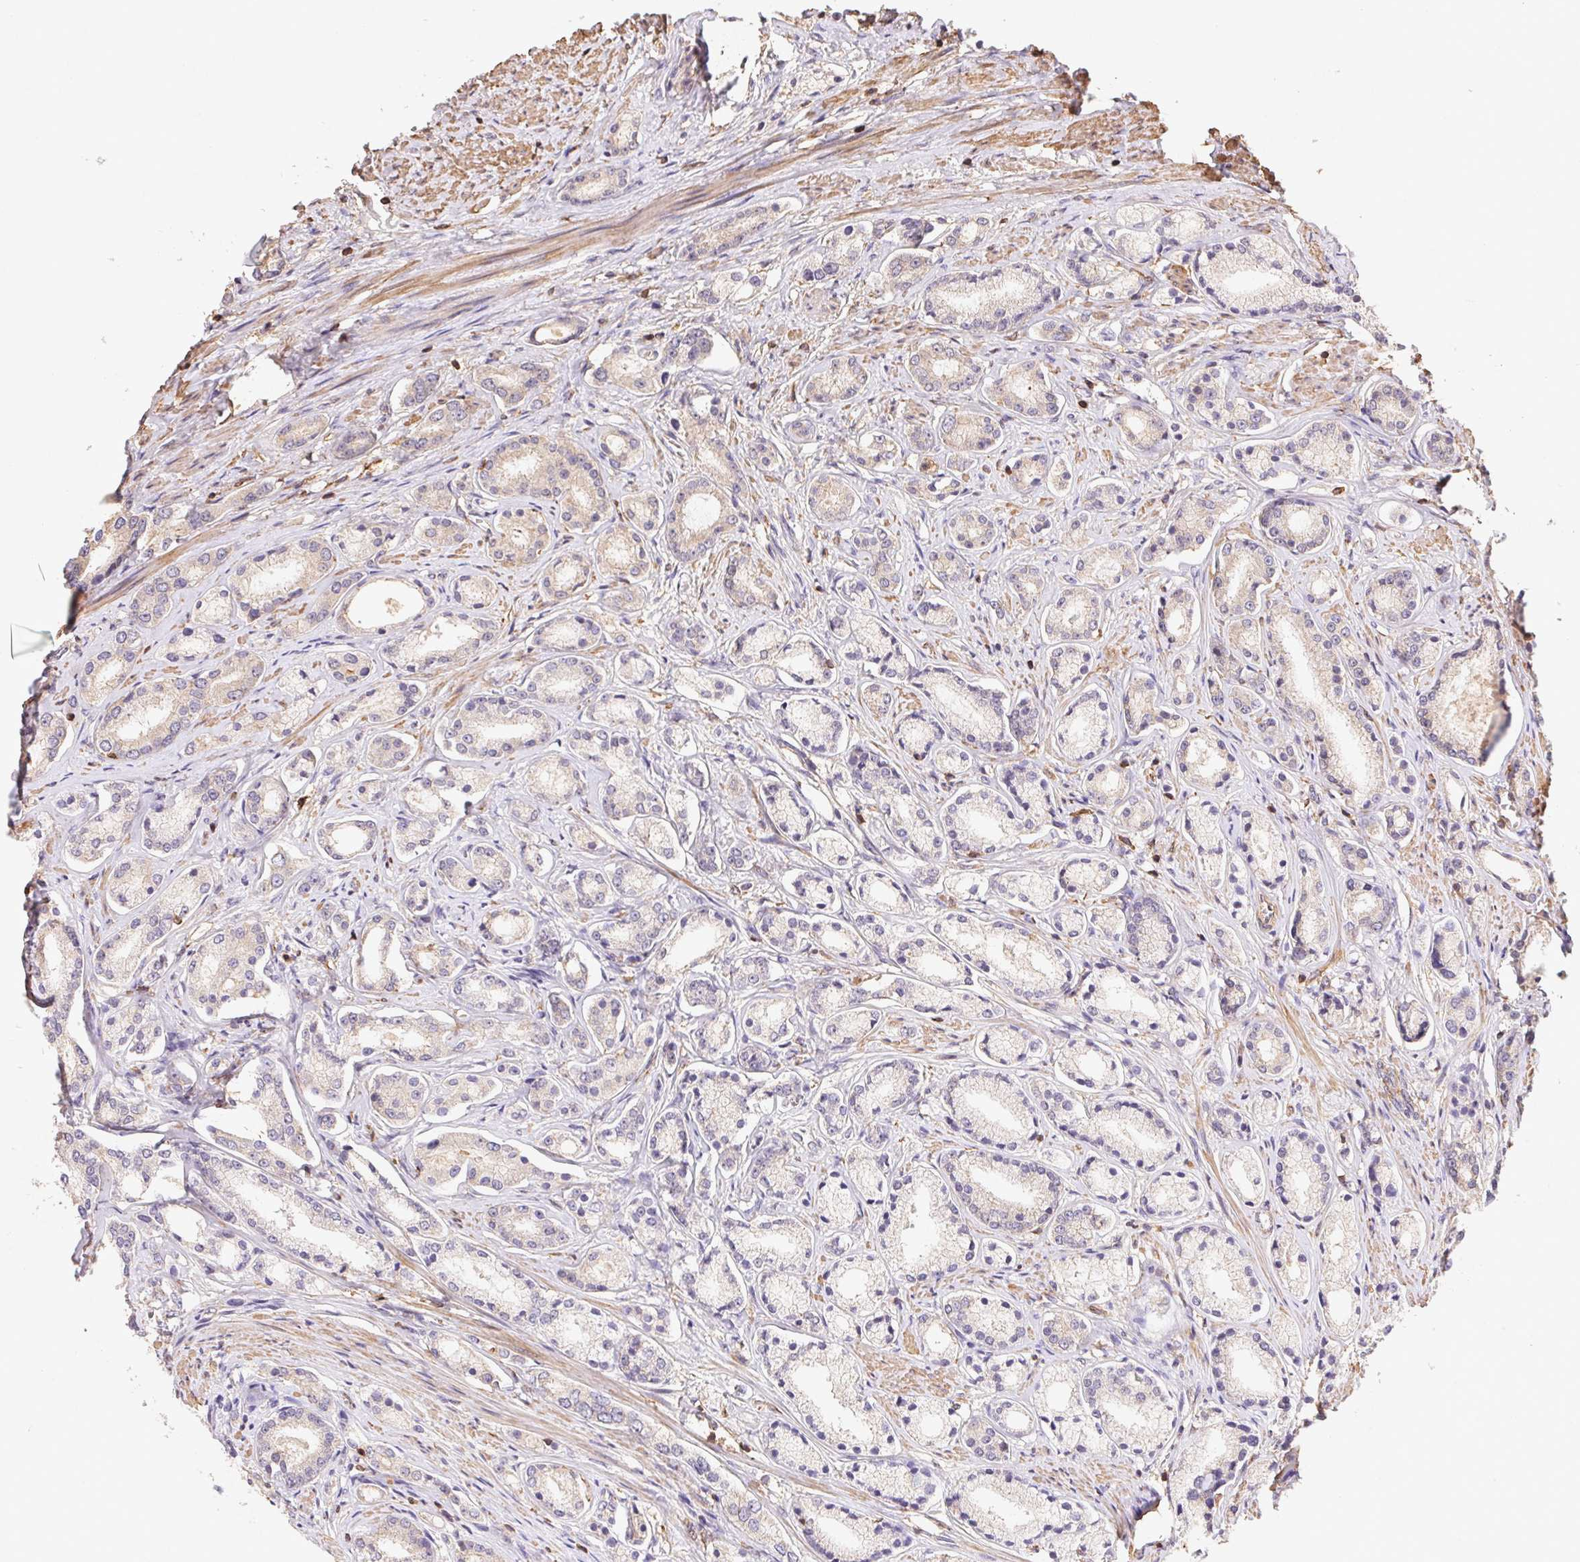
{"staining": {"intensity": "negative", "quantity": "none", "location": "none"}, "tissue": "prostate cancer", "cell_type": "Tumor cells", "image_type": "cancer", "snomed": [{"axis": "morphology", "description": "Adenocarcinoma, High grade"}, {"axis": "topography", "description": "Prostate"}], "caption": "Human prostate cancer (high-grade adenocarcinoma) stained for a protein using immunohistochemistry (IHC) shows no positivity in tumor cells.", "gene": "ATG10", "patient": {"sex": "male", "age": 63}}